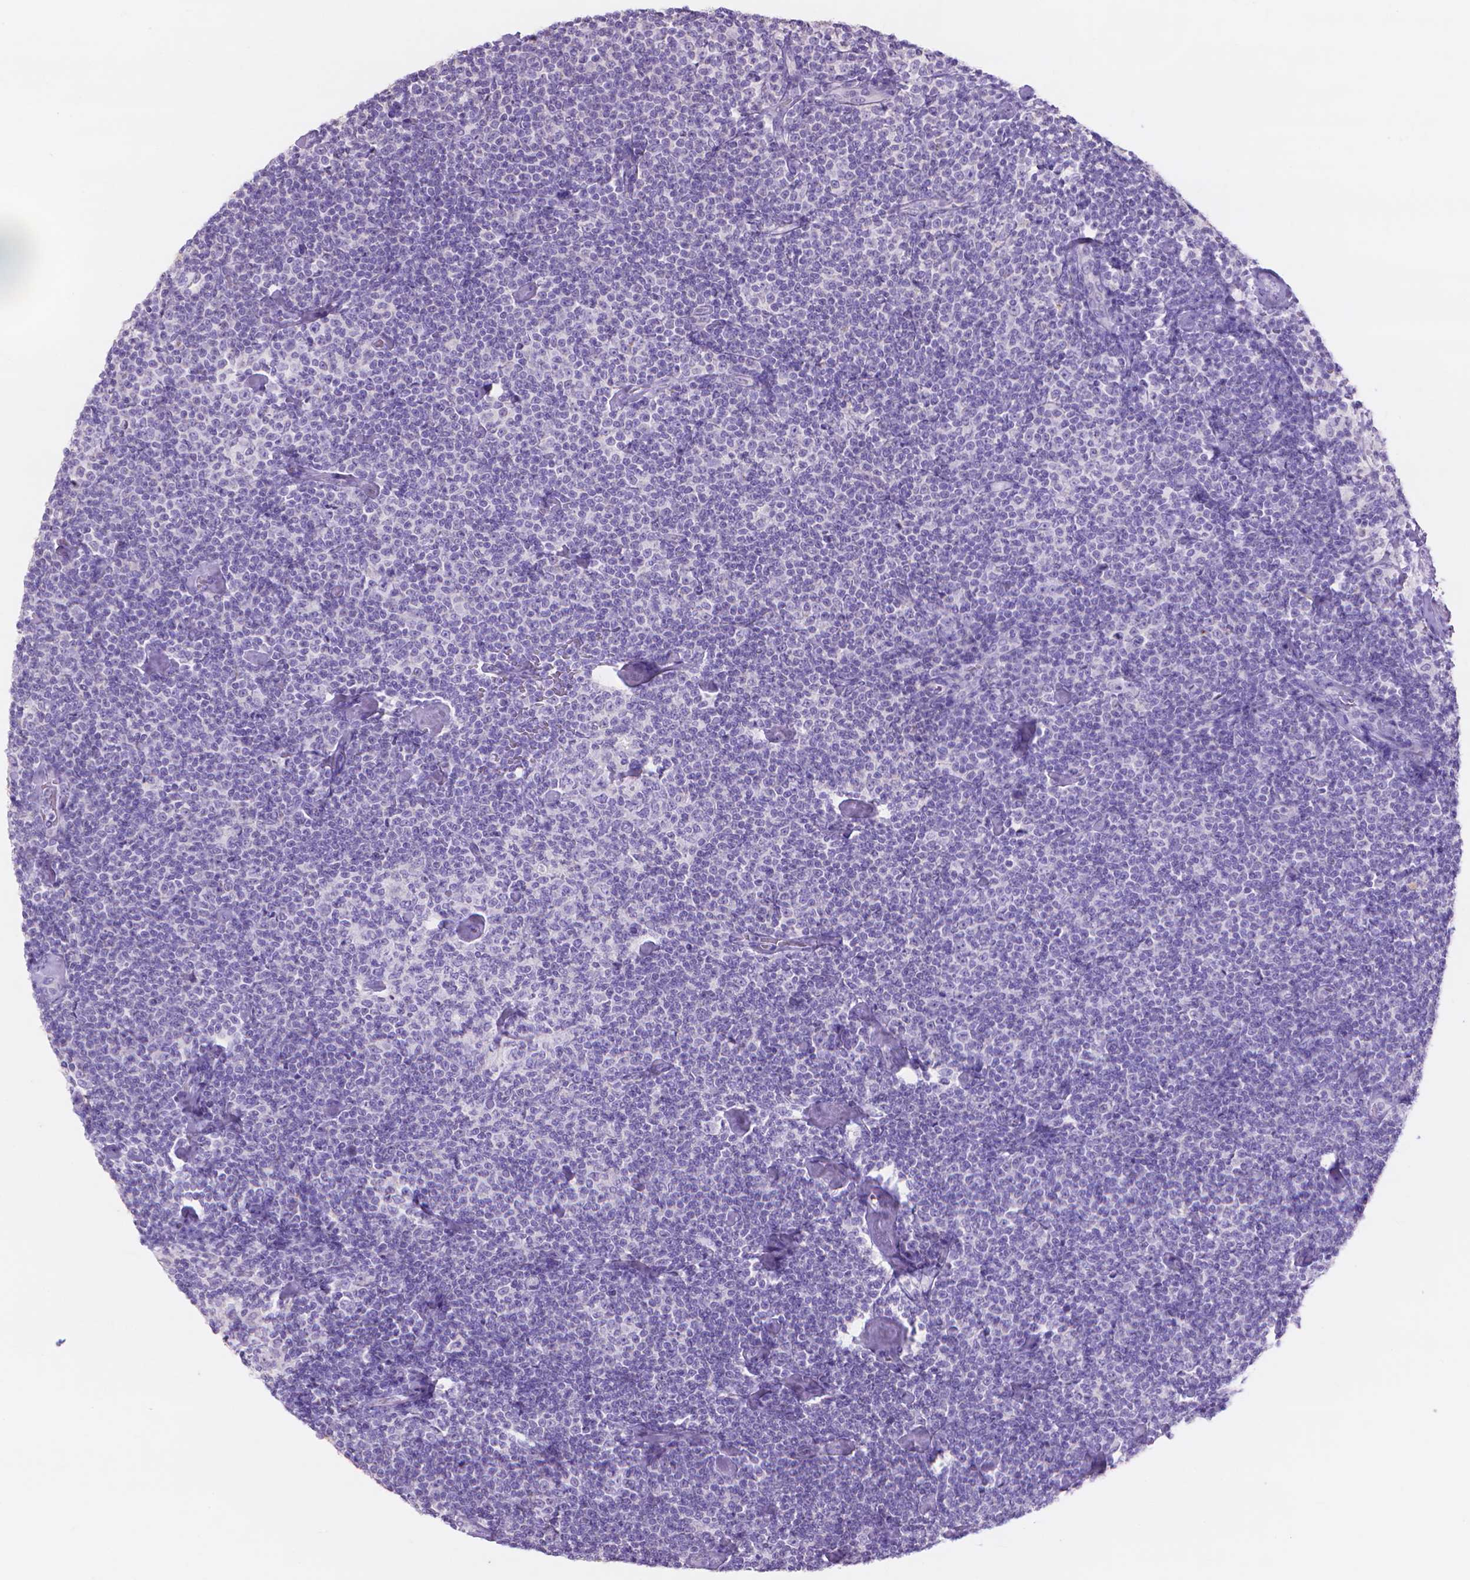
{"staining": {"intensity": "negative", "quantity": "none", "location": "none"}, "tissue": "lymphoma", "cell_type": "Tumor cells", "image_type": "cancer", "snomed": [{"axis": "morphology", "description": "Malignant lymphoma, non-Hodgkin's type, Low grade"}, {"axis": "topography", "description": "Lymph node"}], "caption": "Micrograph shows no significant protein staining in tumor cells of lymphoma.", "gene": "MMP11", "patient": {"sex": "male", "age": 81}}